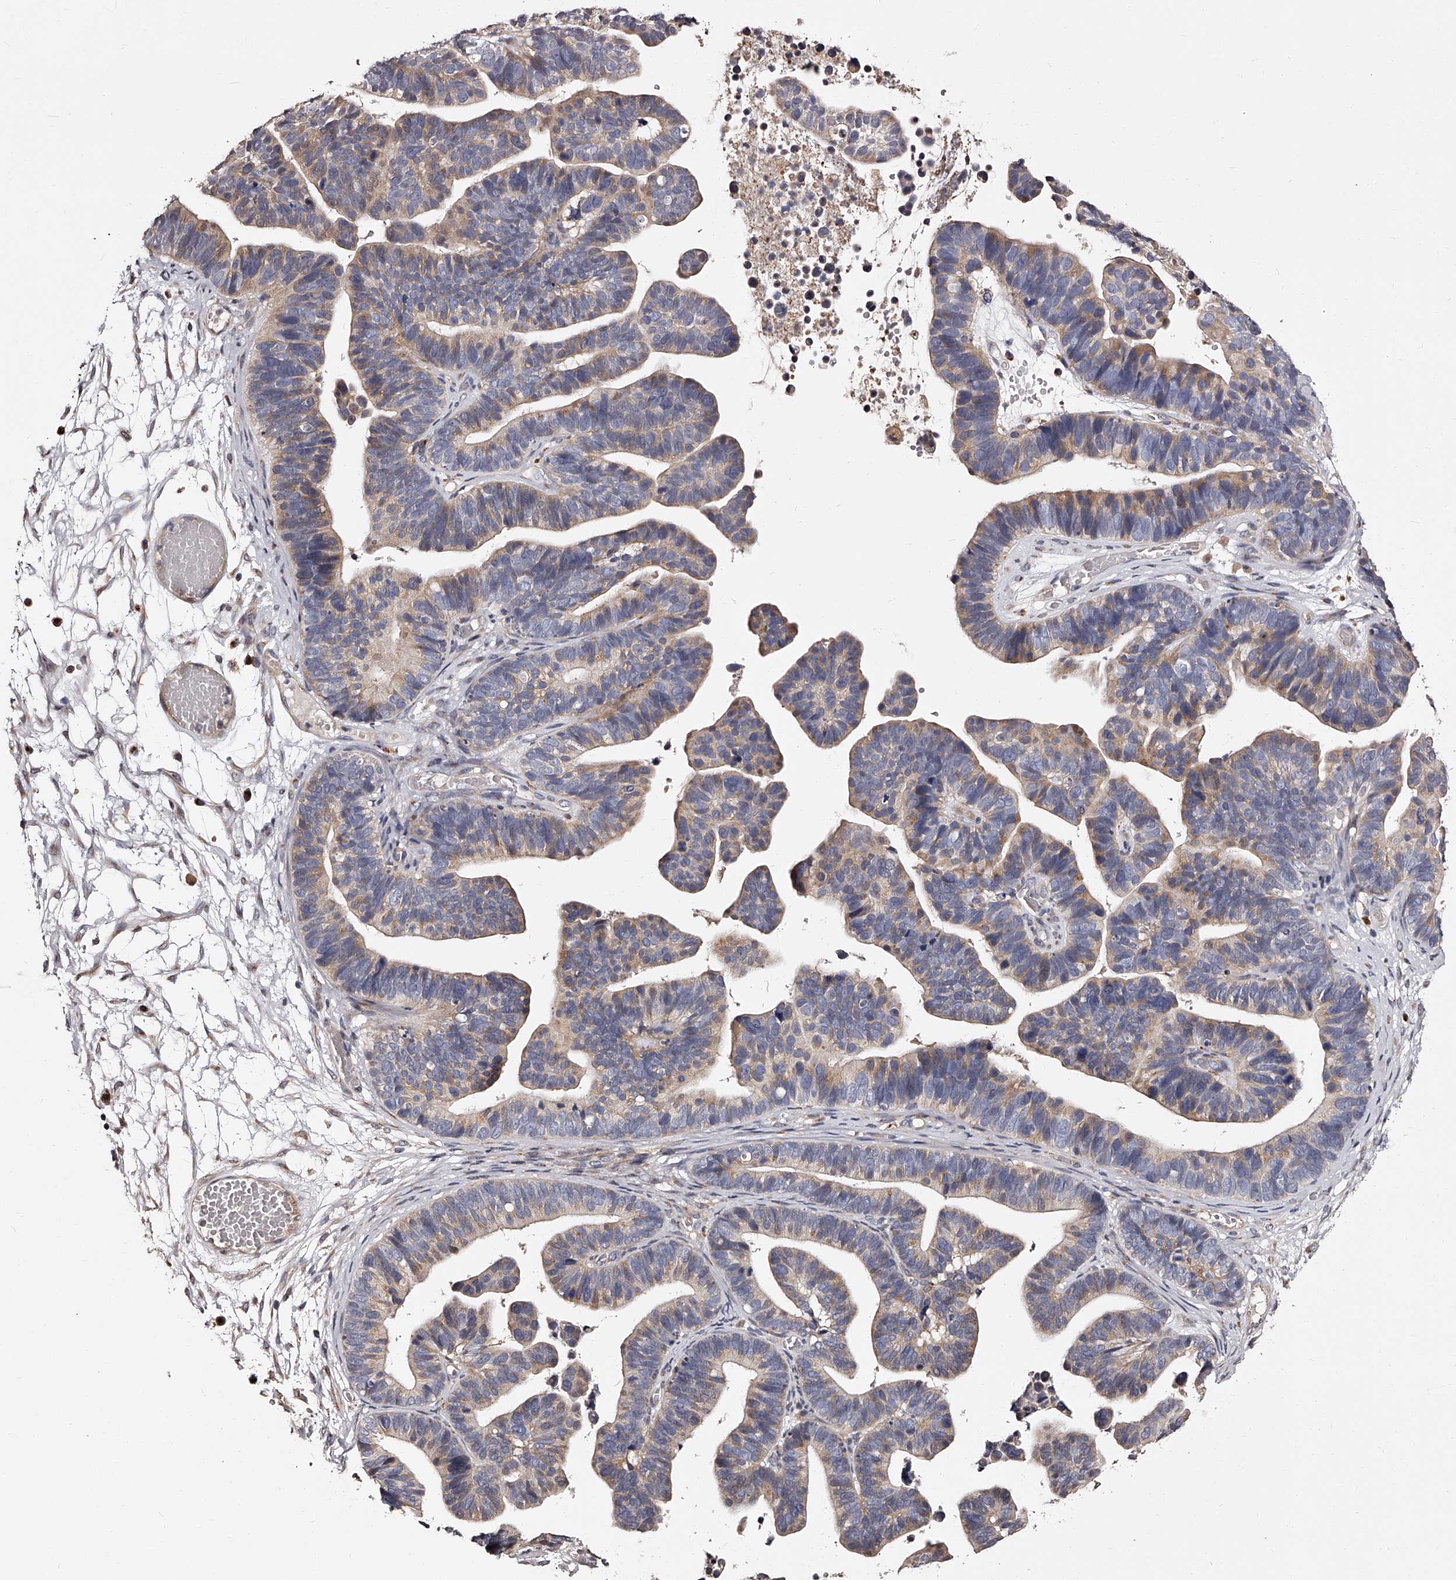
{"staining": {"intensity": "weak", "quantity": ">75%", "location": "cytoplasmic/membranous"}, "tissue": "ovarian cancer", "cell_type": "Tumor cells", "image_type": "cancer", "snomed": [{"axis": "morphology", "description": "Cystadenocarcinoma, serous, NOS"}, {"axis": "topography", "description": "Ovary"}], "caption": "Protein positivity by immunohistochemistry (IHC) exhibits weak cytoplasmic/membranous positivity in about >75% of tumor cells in ovarian cancer (serous cystadenocarcinoma).", "gene": "RSC1A1", "patient": {"sex": "female", "age": 56}}